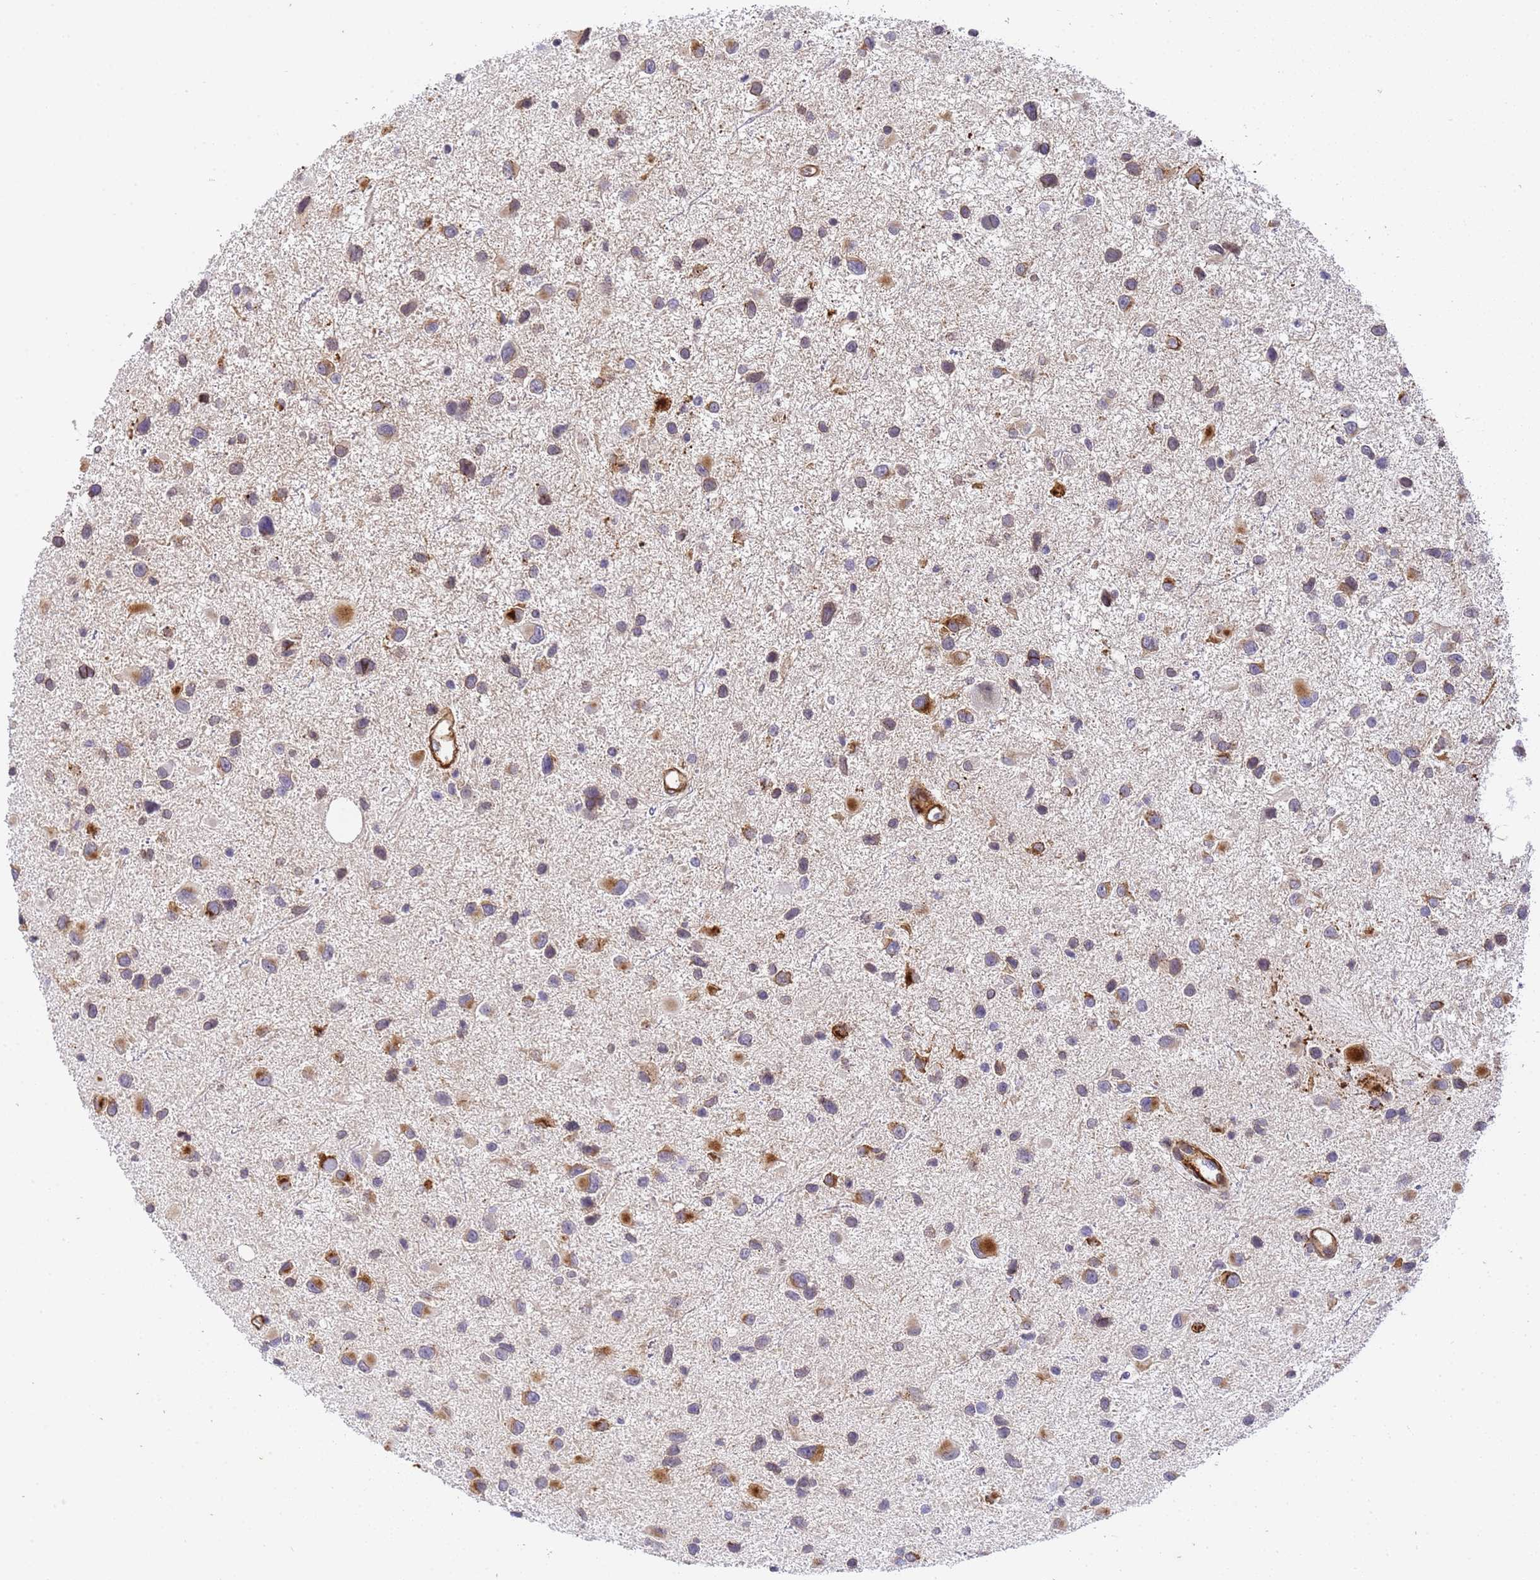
{"staining": {"intensity": "weak", "quantity": "<25%", "location": "cytoplasmic/membranous"}, "tissue": "glioma", "cell_type": "Tumor cells", "image_type": "cancer", "snomed": [{"axis": "morphology", "description": "Glioma, malignant, Low grade"}, {"axis": "topography", "description": "Brain"}], "caption": "The image displays no staining of tumor cells in malignant glioma (low-grade).", "gene": "IGFBP7", "patient": {"sex": "female", "age": 32}}